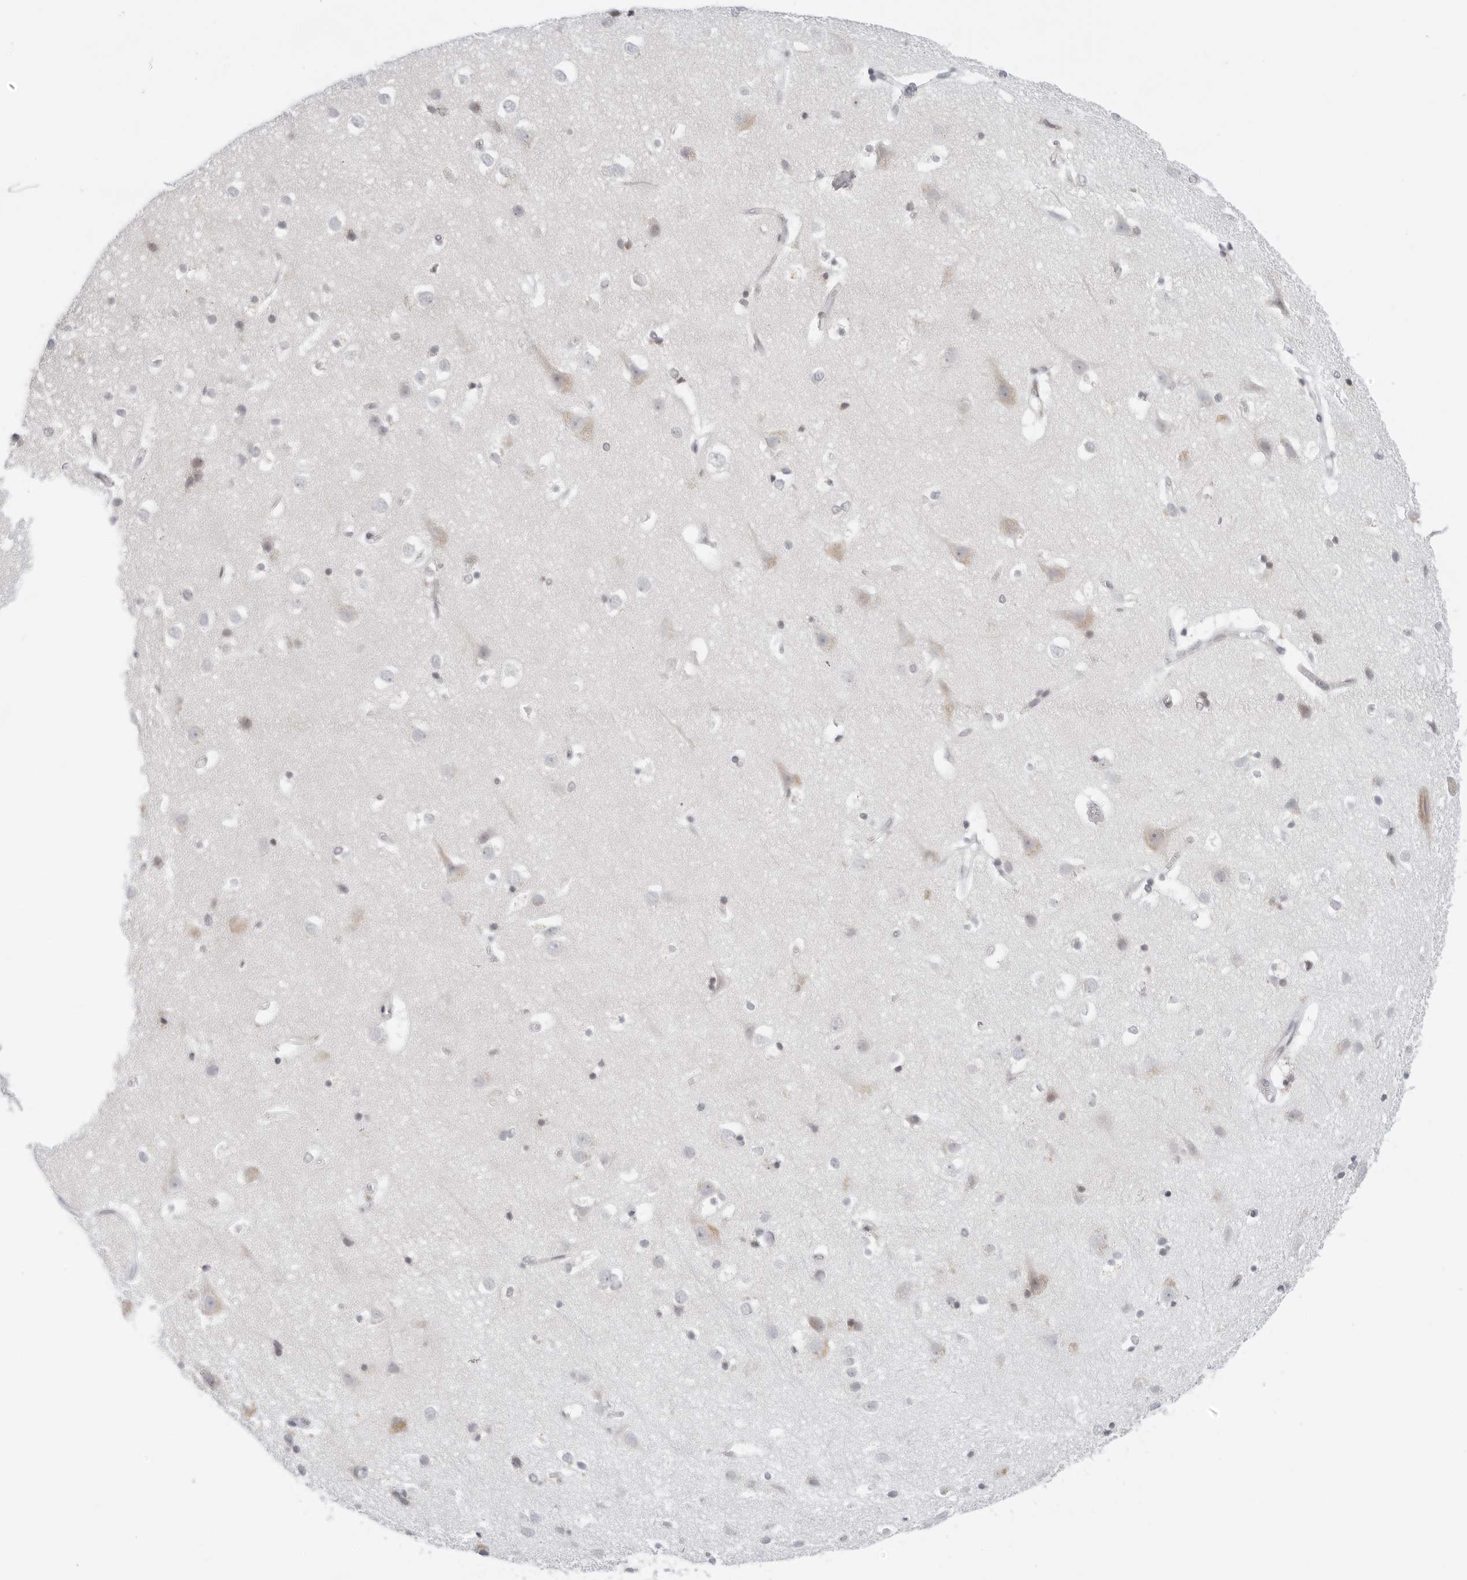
{"staining": {"intensity": "negative", "quantity": "none", "location": "none"}, "tissue": "cerebral cortex", "cell_type": "Endothelial cells", "image_type": "normal", "snomed": [{"axis": "morphology", "description": "Normal tissue, NOS"}, {"axis": "topography", "description": "Cerebral cortex"}], "caption": "The image reveals no staining of endothelial cells in unremarkable cerebral cortex. (Brightfield microscopy of DAB (3,3'-diaminobenzidine) IHC at high magnification).", "gene": "CIART", "patient": {"sex": "male", "age": 54}}